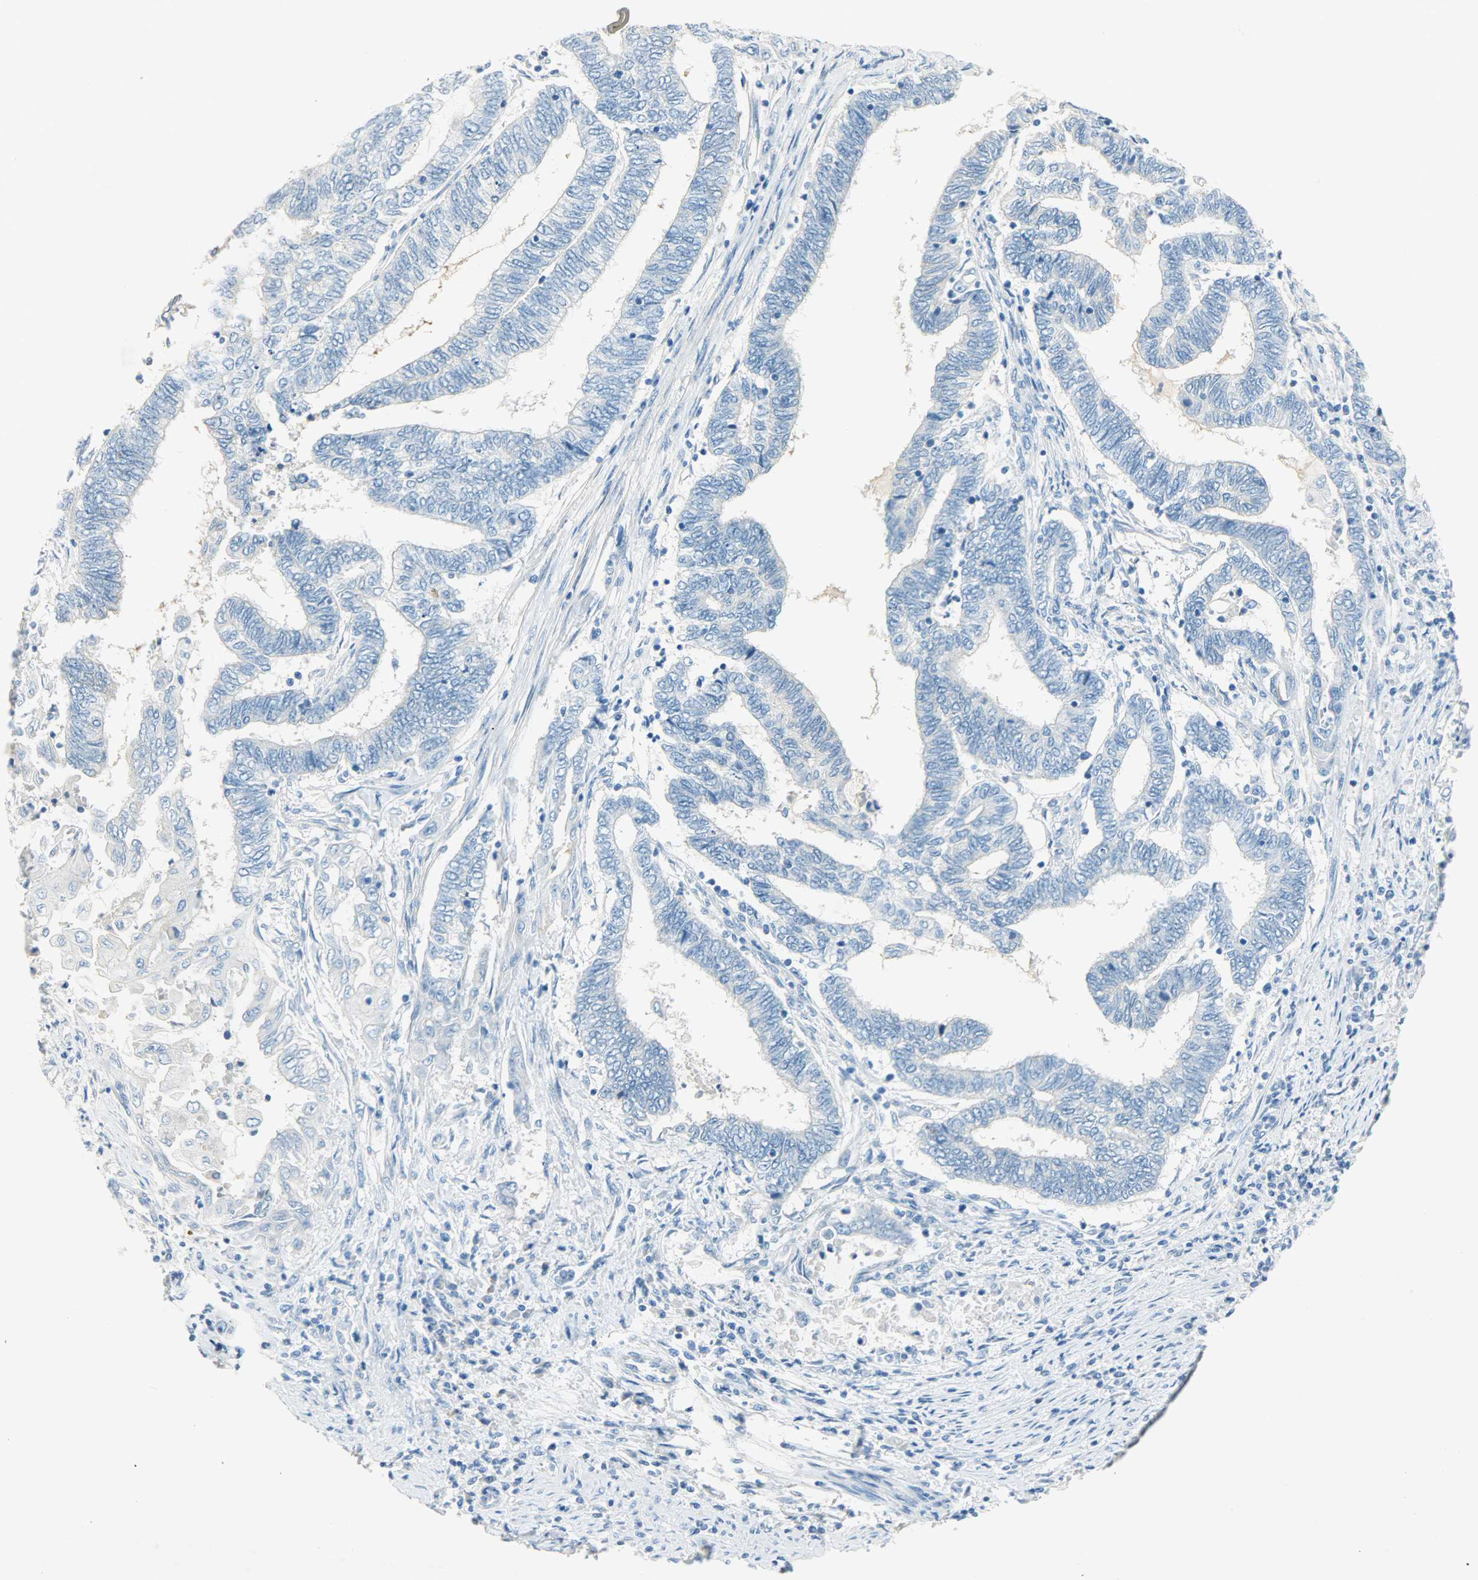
{"staining": {"intensity": "negative", "quantity": "none", "location": "none"}, "tissue": "endometrial cancer", "cell_type": "Tumor cells", "image_type": "cancer", "snomed": [{"axis": "morphology", "description": "Adenocarcinoma, NOS"}, {"axis": "topography", "description": "Uterus"}, {"axis": "topography", "description": "Endometrium"}], "caption": "IHC image of neoplastic tissue: adenocarcinoma (endometrial) stained with DAB (3,3'-diaminobenzidine) reveals no significant protein positivity in tumor cells. (IHC, brightfield microscopy, high magnification).", "gene": "PROM1", "patient": {"sex": "female", "age": 70}}